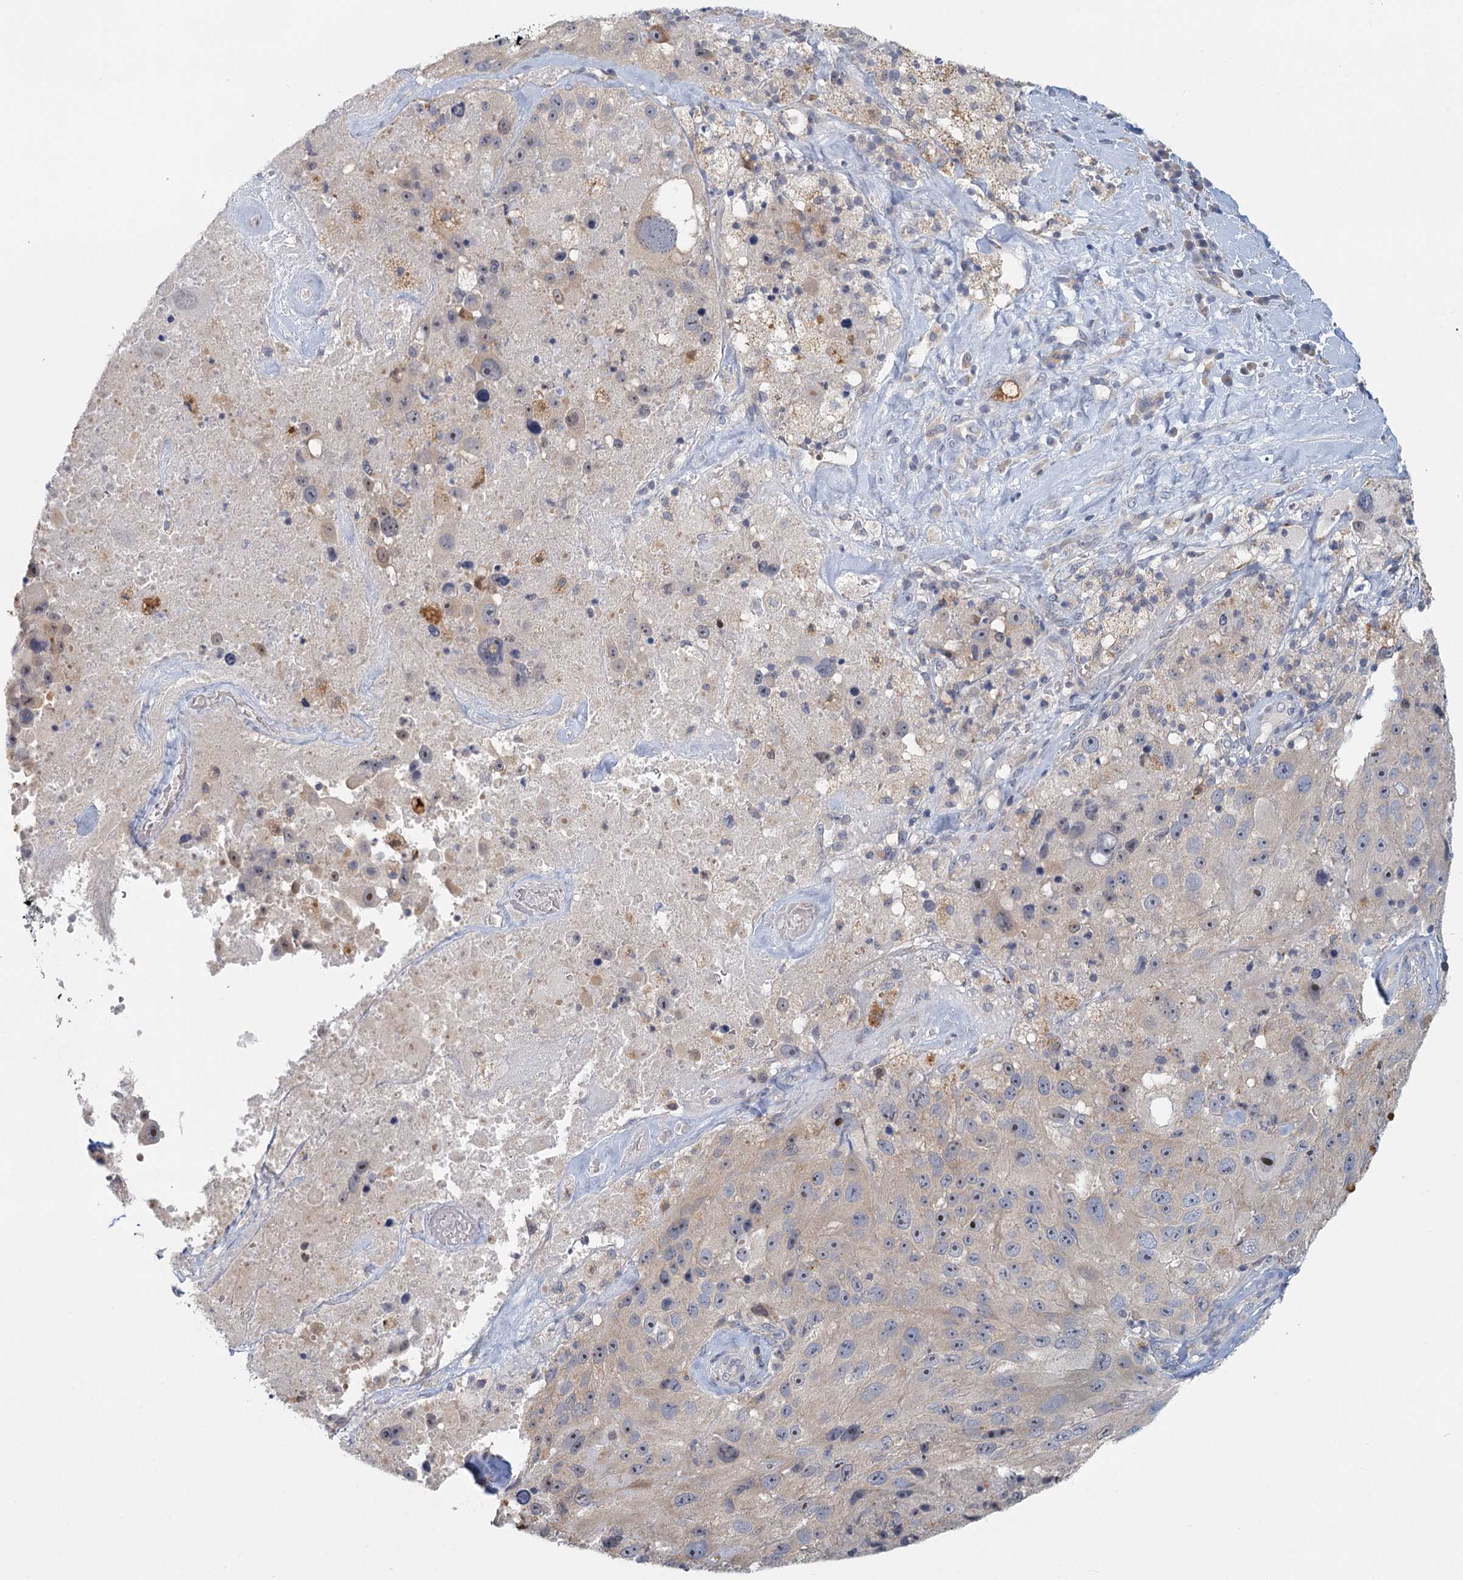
{"staining": {"intensity": "negative", "quantity": "none", "location": "none"}, "tissue": "melanoma", "cell_type": "Tumor cells", "image_type": "cancer", "snomed": [{"axis": "morphology", "description": "Malignant melanoma, Metastatic site"}, {"axis": "topography", "description": "Lymph node"}], "caption": "Malignant melanoma (metastatic site) was stained to show a protein in brown. There is no significant staining in tumor cells.", "gene": "MYO7B", "patient": {"sex": "male", "age": 62}}